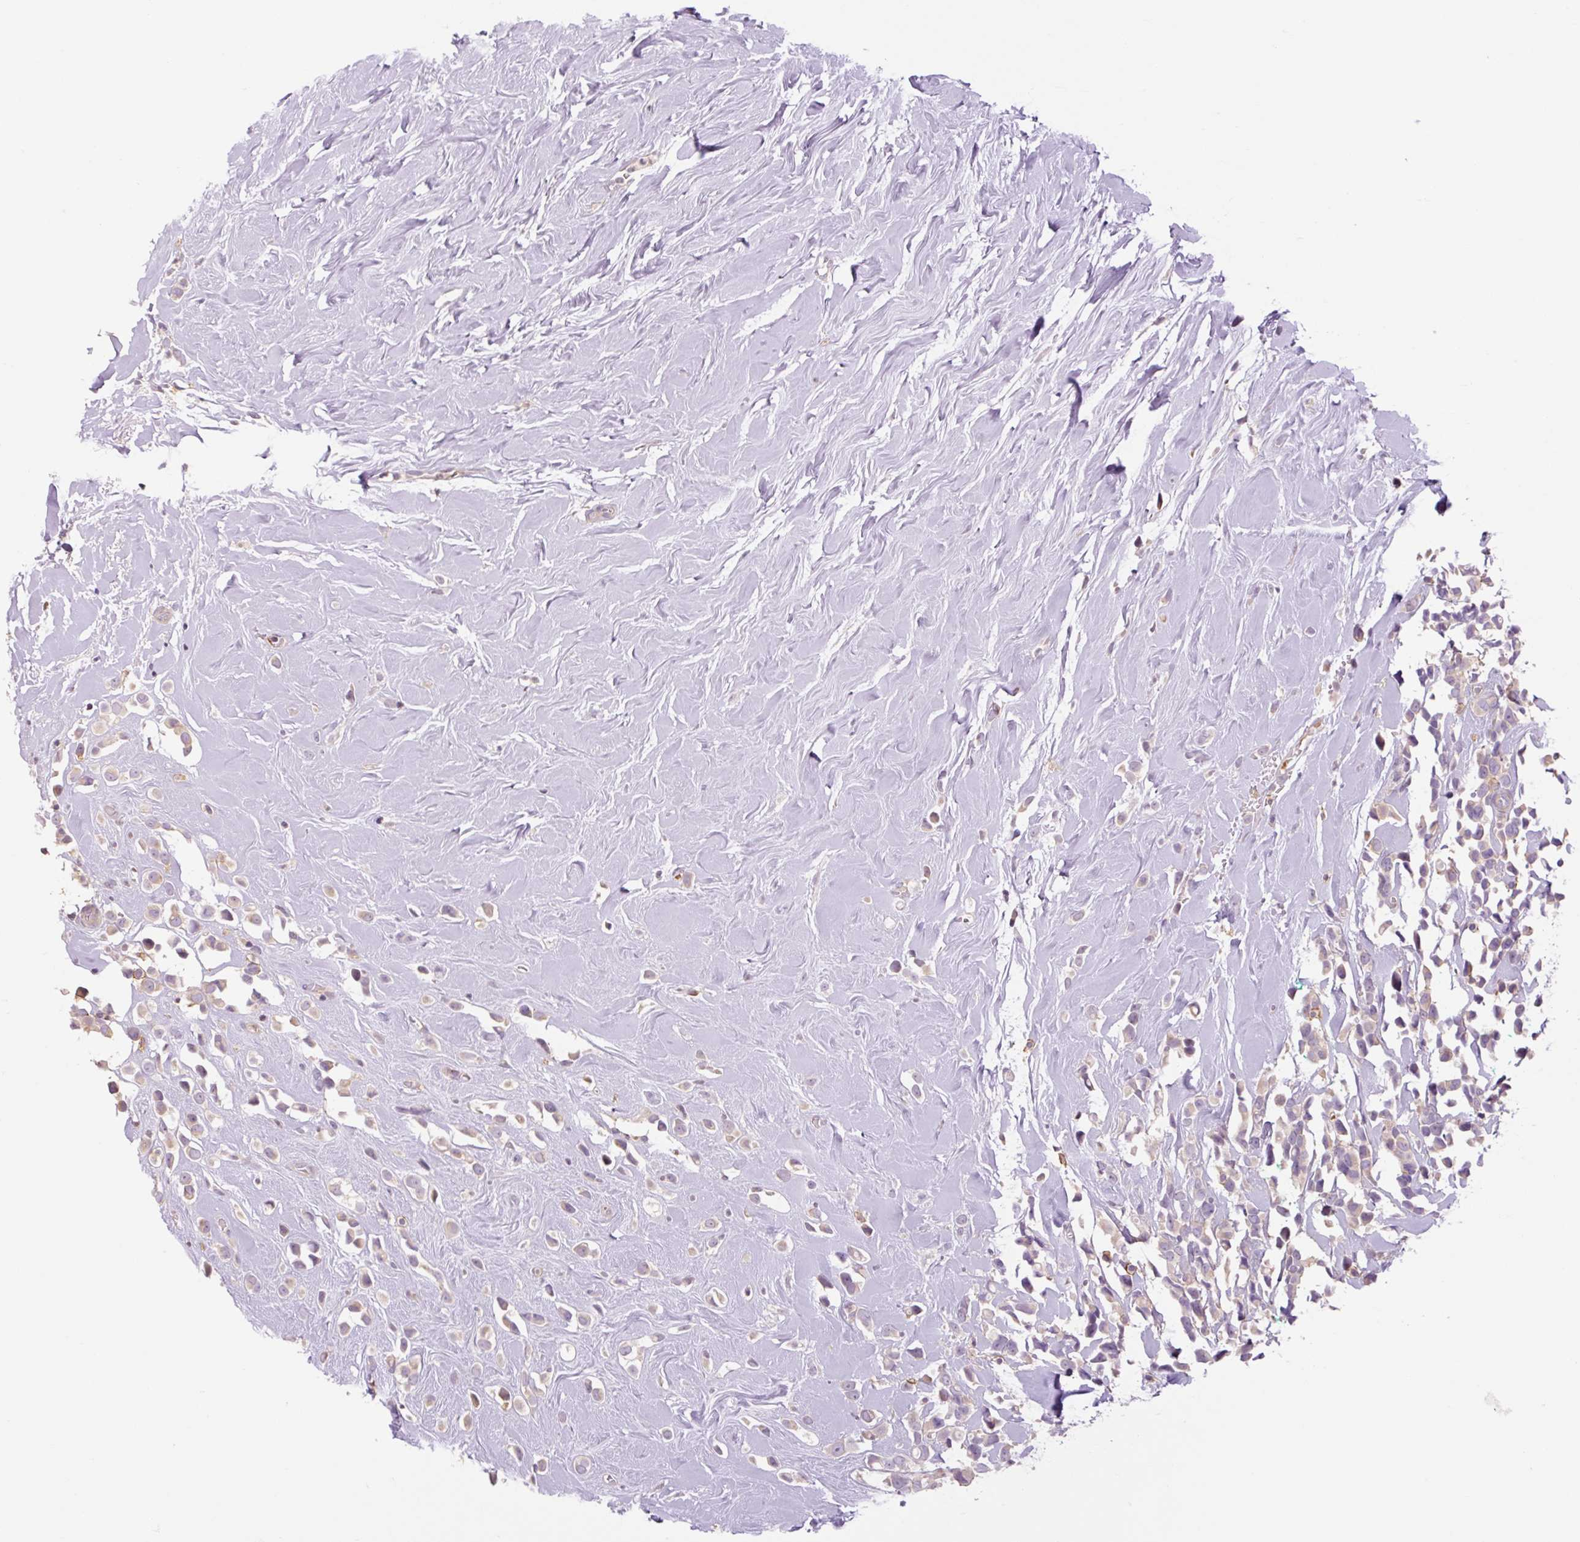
{"staining": {"intensity": "weak", "quantity": "25%-75%", "location": "cytoplasmic/membranous"}, "tissue": "breast cancer", "cell_type": "Tumor cells", "image_type": "cancer", "snomed": [{"axis": "morphology", "description": "Duct carcinoma"}, {"axis": "topography", "description": "Breast"}], "caption": "Immunohistochemical staining of breast cancer (intraductal carcinoma) displays low levels of weak cytoplasmic/membranous protein positivity in about 25%-75% of tumor cells.", "gene": "GRID2", "patient": {"sex": "female", "age": 80}}